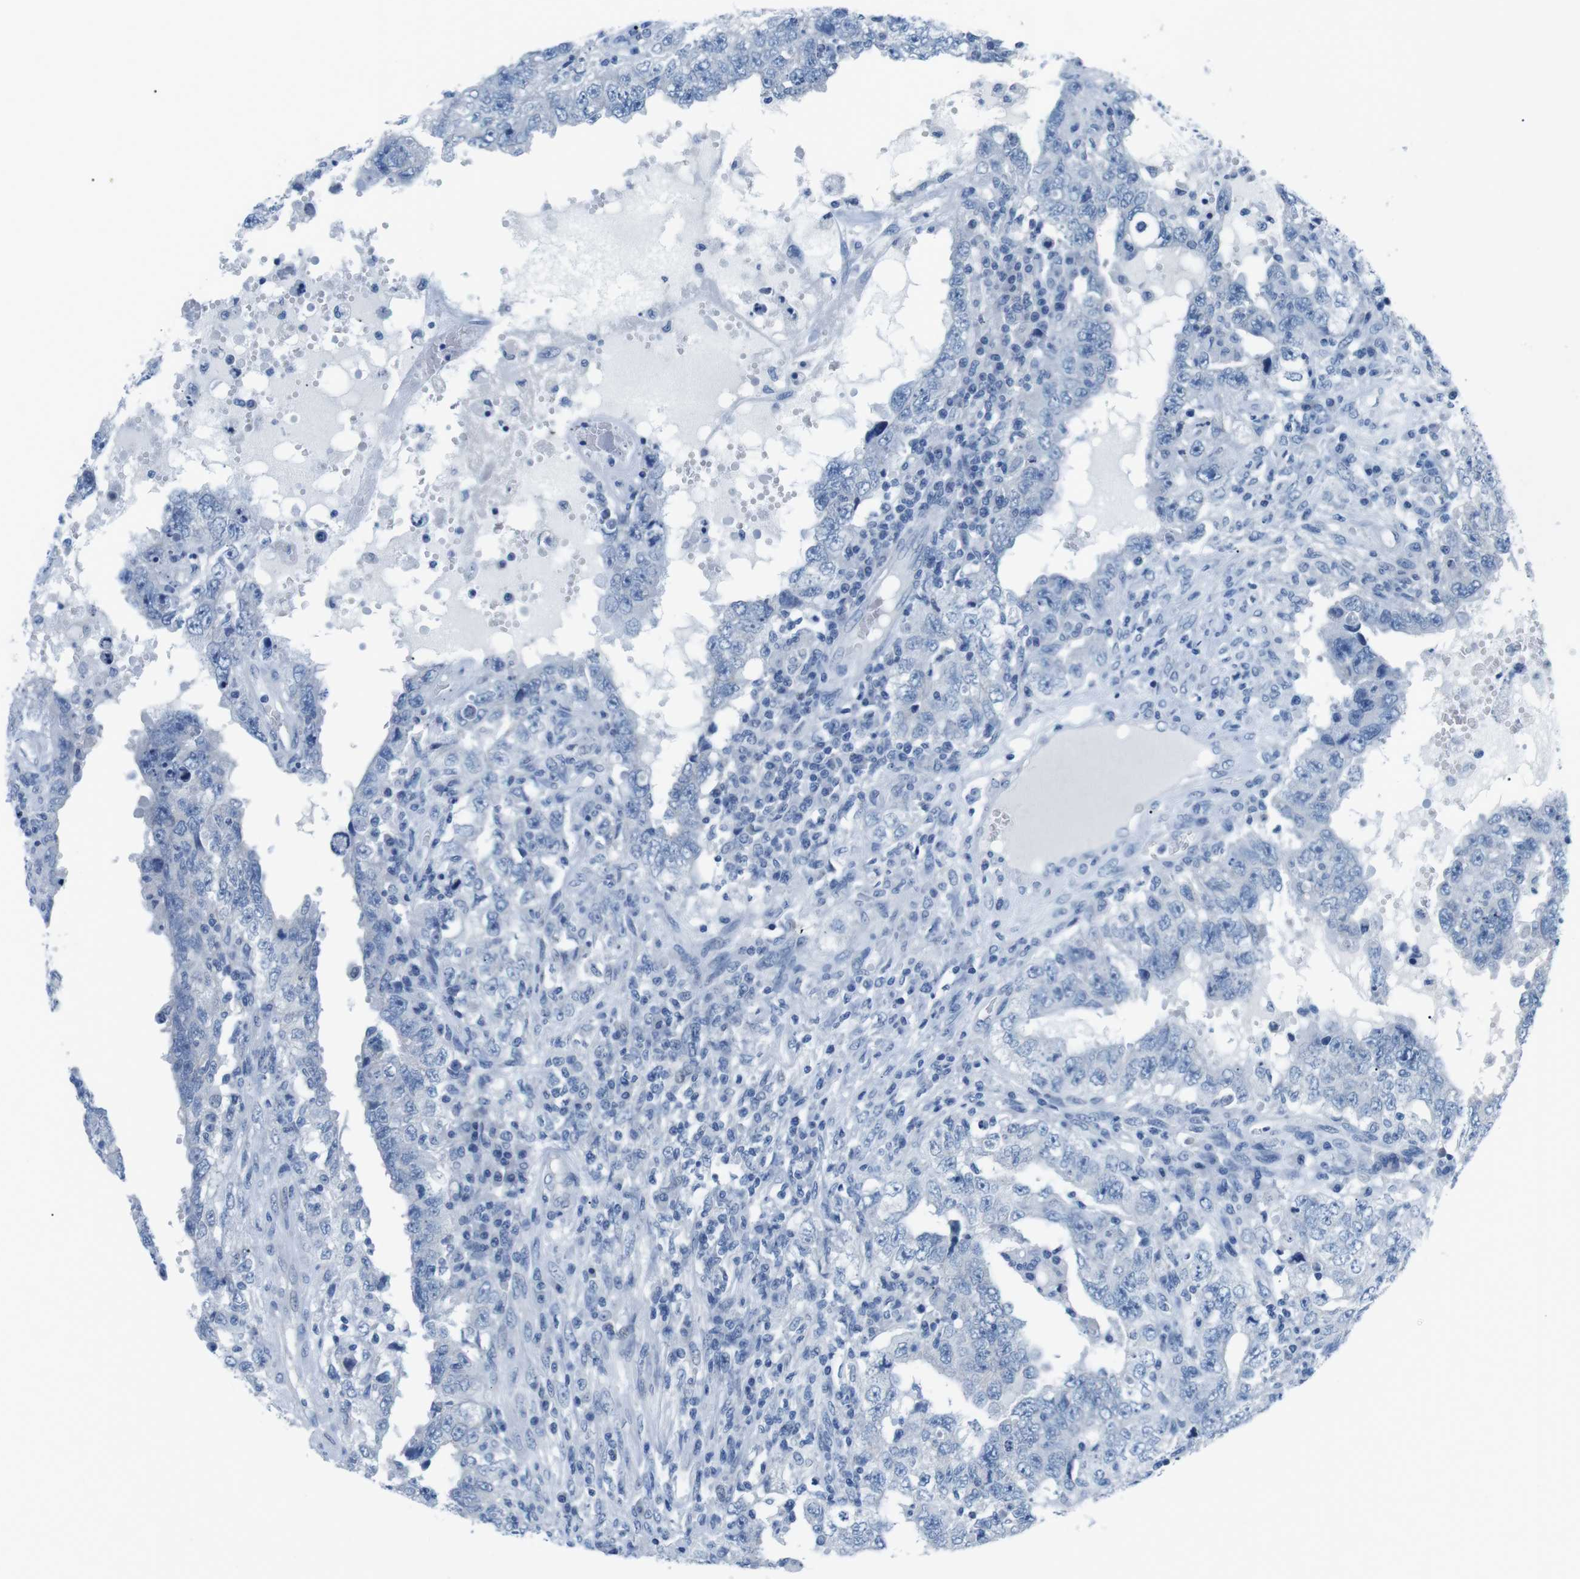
{"staining": {"intensity": "negative", "quantity": "none", "location": "none"}, "tissue": "testis cancer", "cell_type": "Tumor cells", "image_type": "cancer", "snomed": [{"axis": "morphology", "description": "Carcinoma, Embryonal, NOS"}, {"axis": "topography", "description": "Testis"}], "caption": "A high-resolution image shows immunohistochemistry (IHC) staining of testis embryonal carcinoma, which displays no significant positivity in tumor cells.", "gene": "MUC2", "patient": {"sex": "male", "age": 26}}